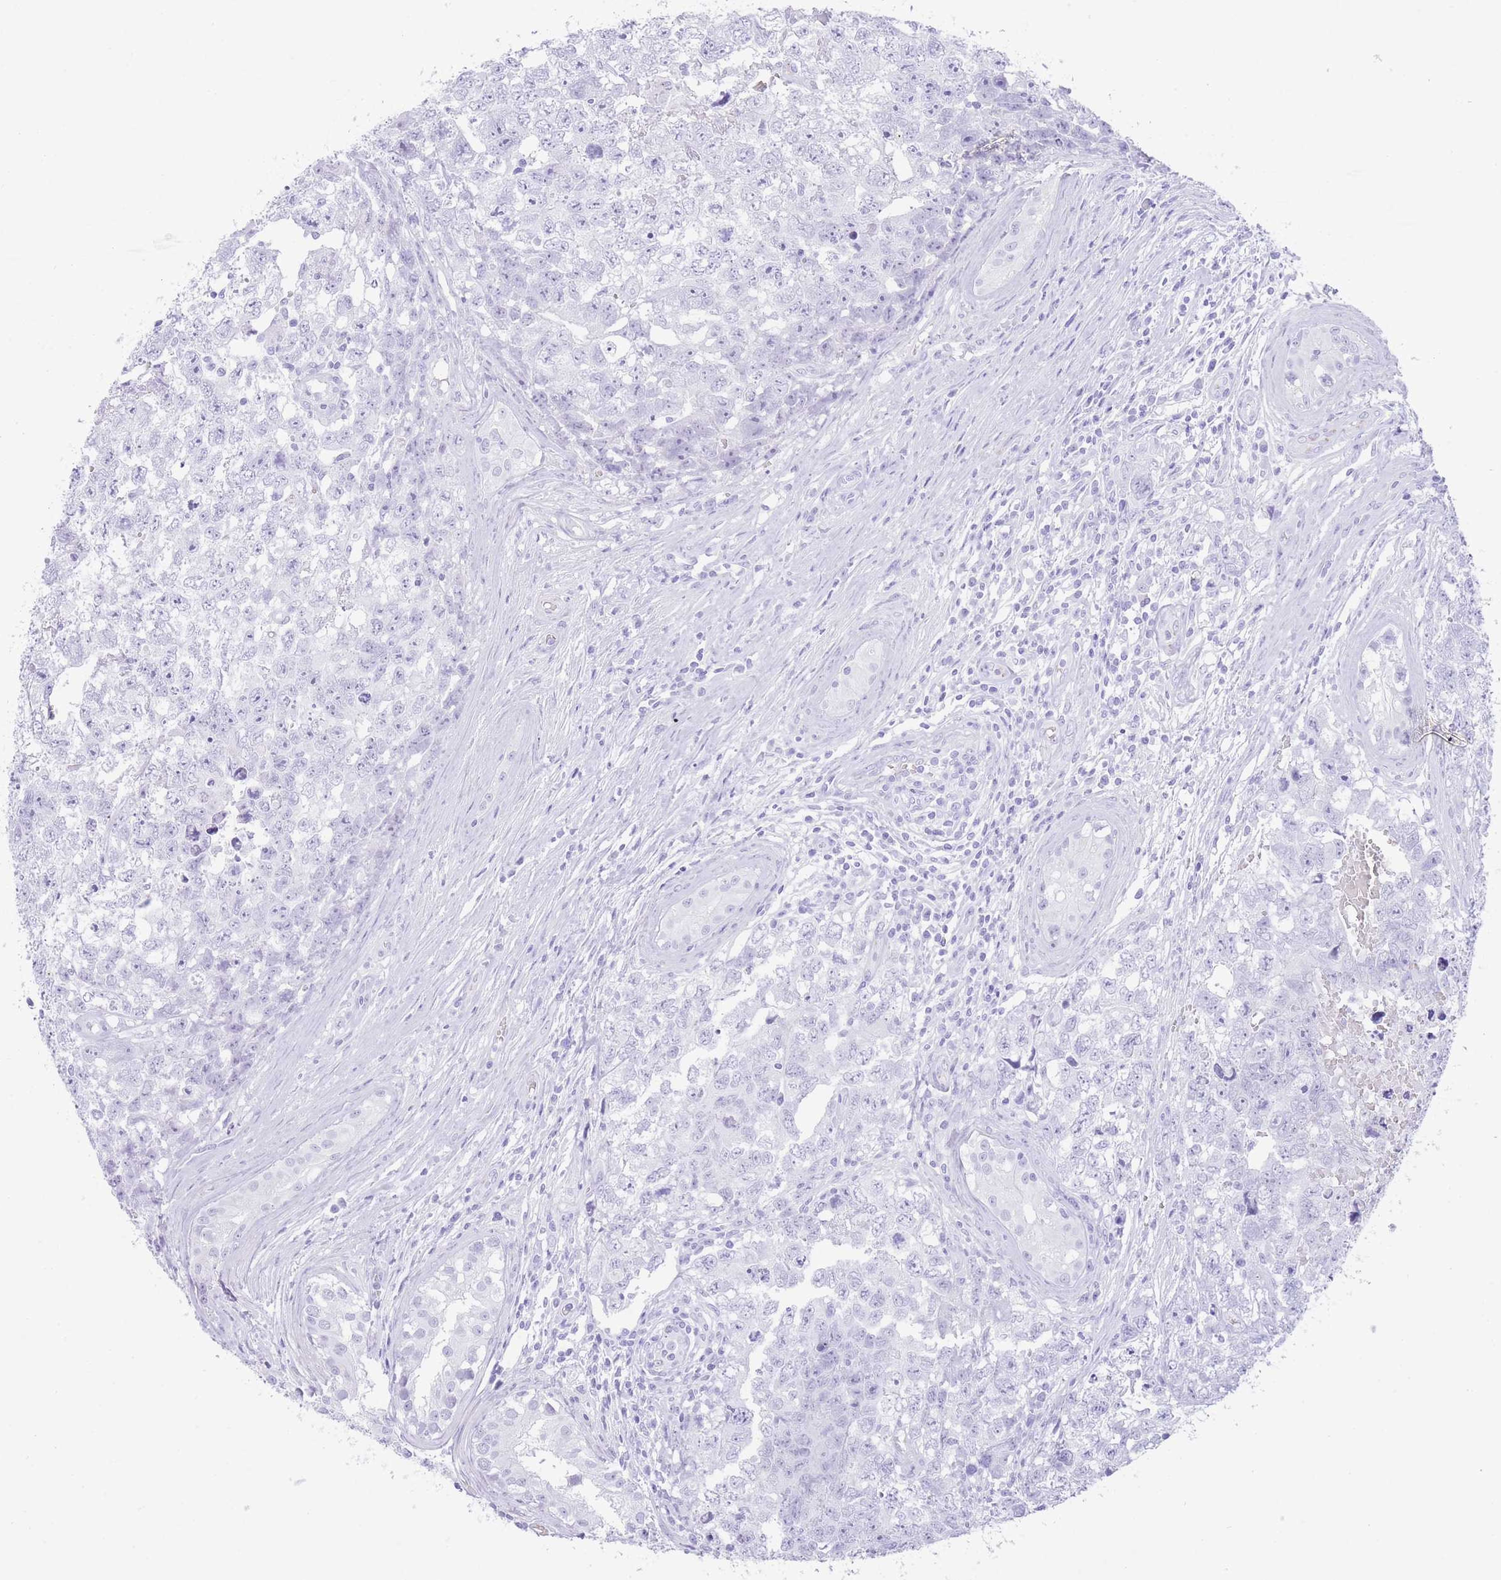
{"staining": {"intensity": "negative", "quantity": "none", "location": "none"}, "tissue": "testis cancer", "cell_type": "Tumor cells", "image_type": "cancer", "snomed": [{"axis": "morphology", "description": "Carcinoma, Embryonal, NOS"}, {"axis": "topography", "description": "Testis"}], "caption": "There is no significant positivity in tumor cells of testis cancer (embryonal carcinoma).", "gene": "ELOA2", "patient": {"sex": "male", "age": 22}}